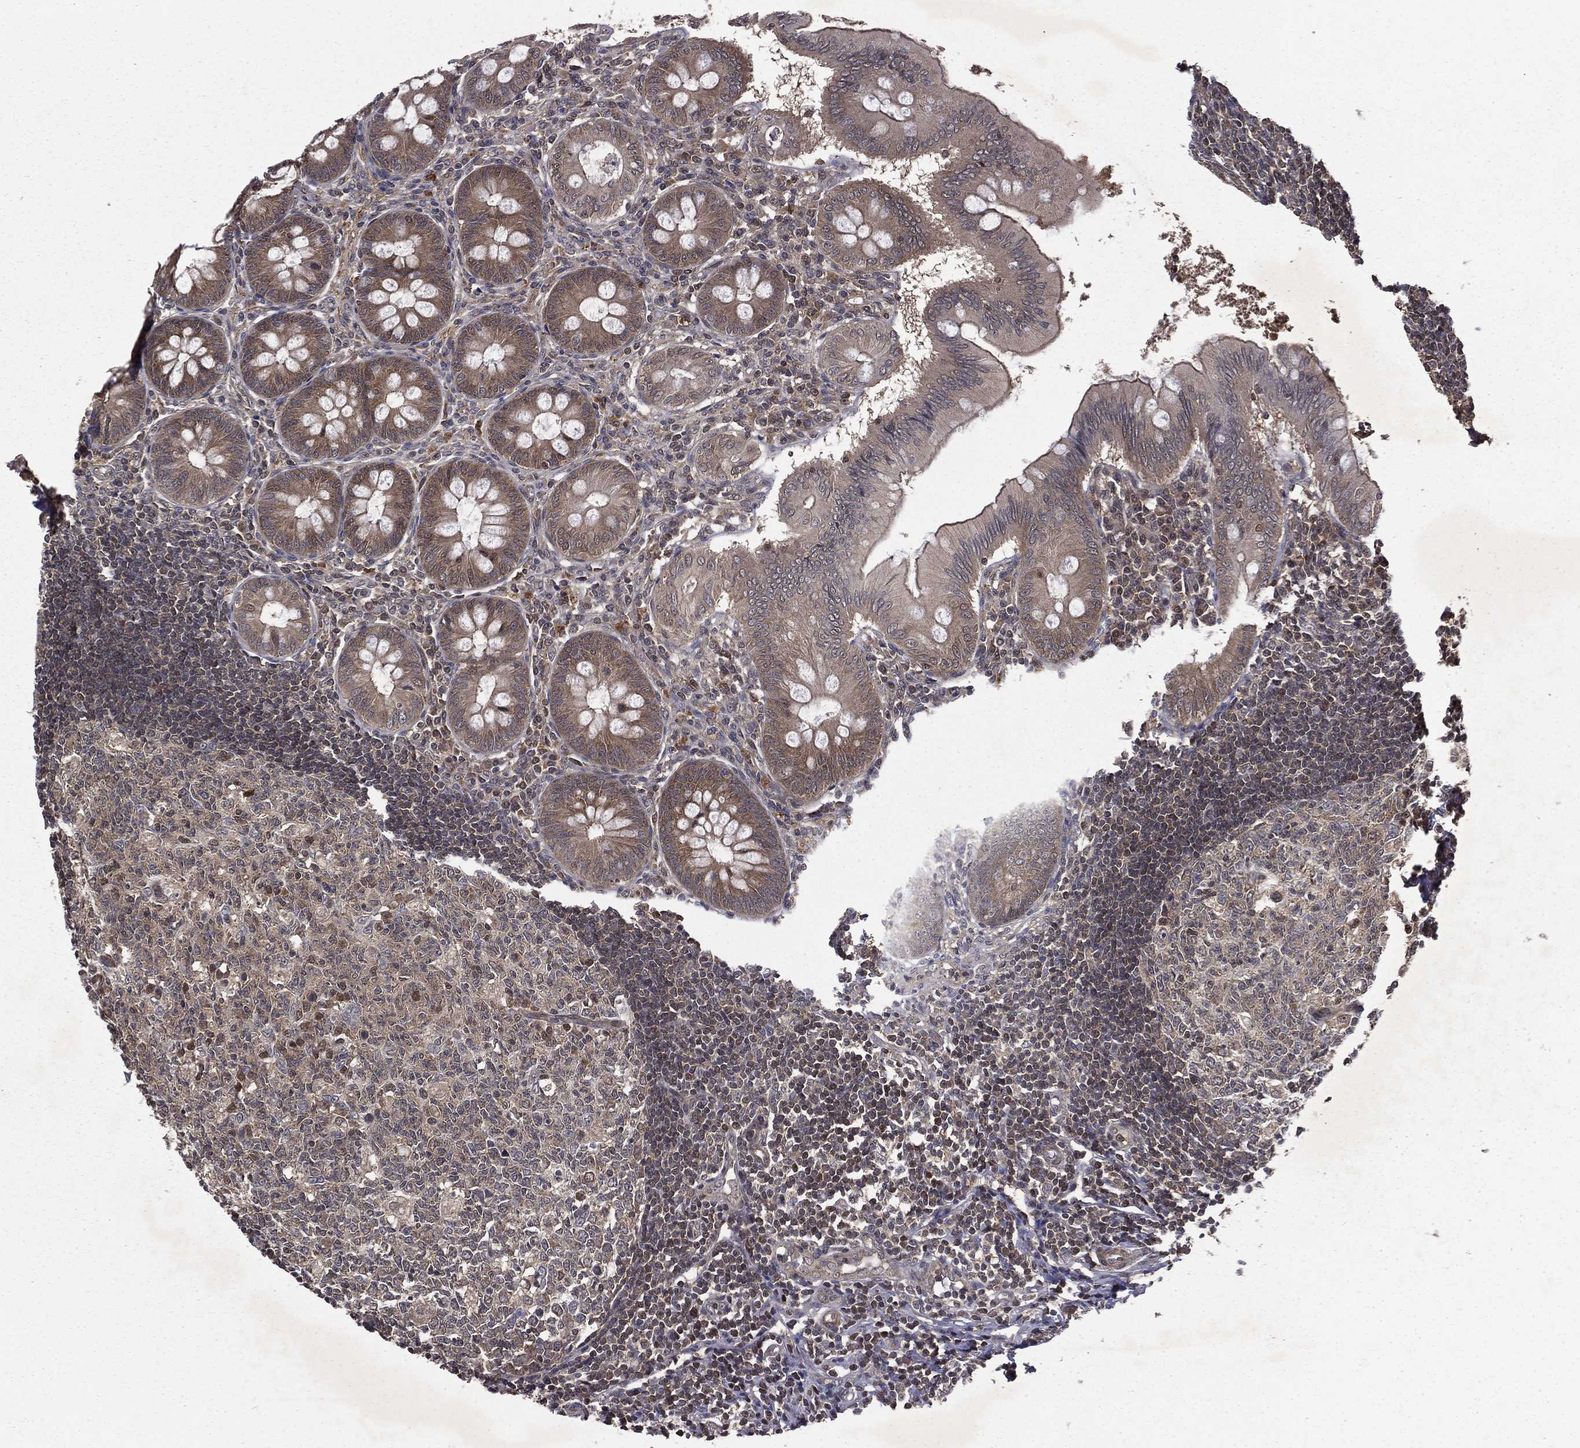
{"staining": {"intensity": "moderate", "quantity": "<25%", "location": "cytoplasmic/membranous"}, "tissue": "appendix", "cell_type": "Glandular cells", "image_type": "normal", "snomed": [{"axis": "morphology", "description": "Normal tissue, NOS"}, {"axis": "morphology", "description": "Inflammation, NOS"}, {"axis": "topography", "description": "Appendix"}], "caption": "Immunohistochemical staining of unremarkable appendix exhibits moderate cytoplasmic/membranous protein expression in approximately <25% of glandular cells.", "gene": "FGD1", "patient": {"sex": "male", "age": 16}}